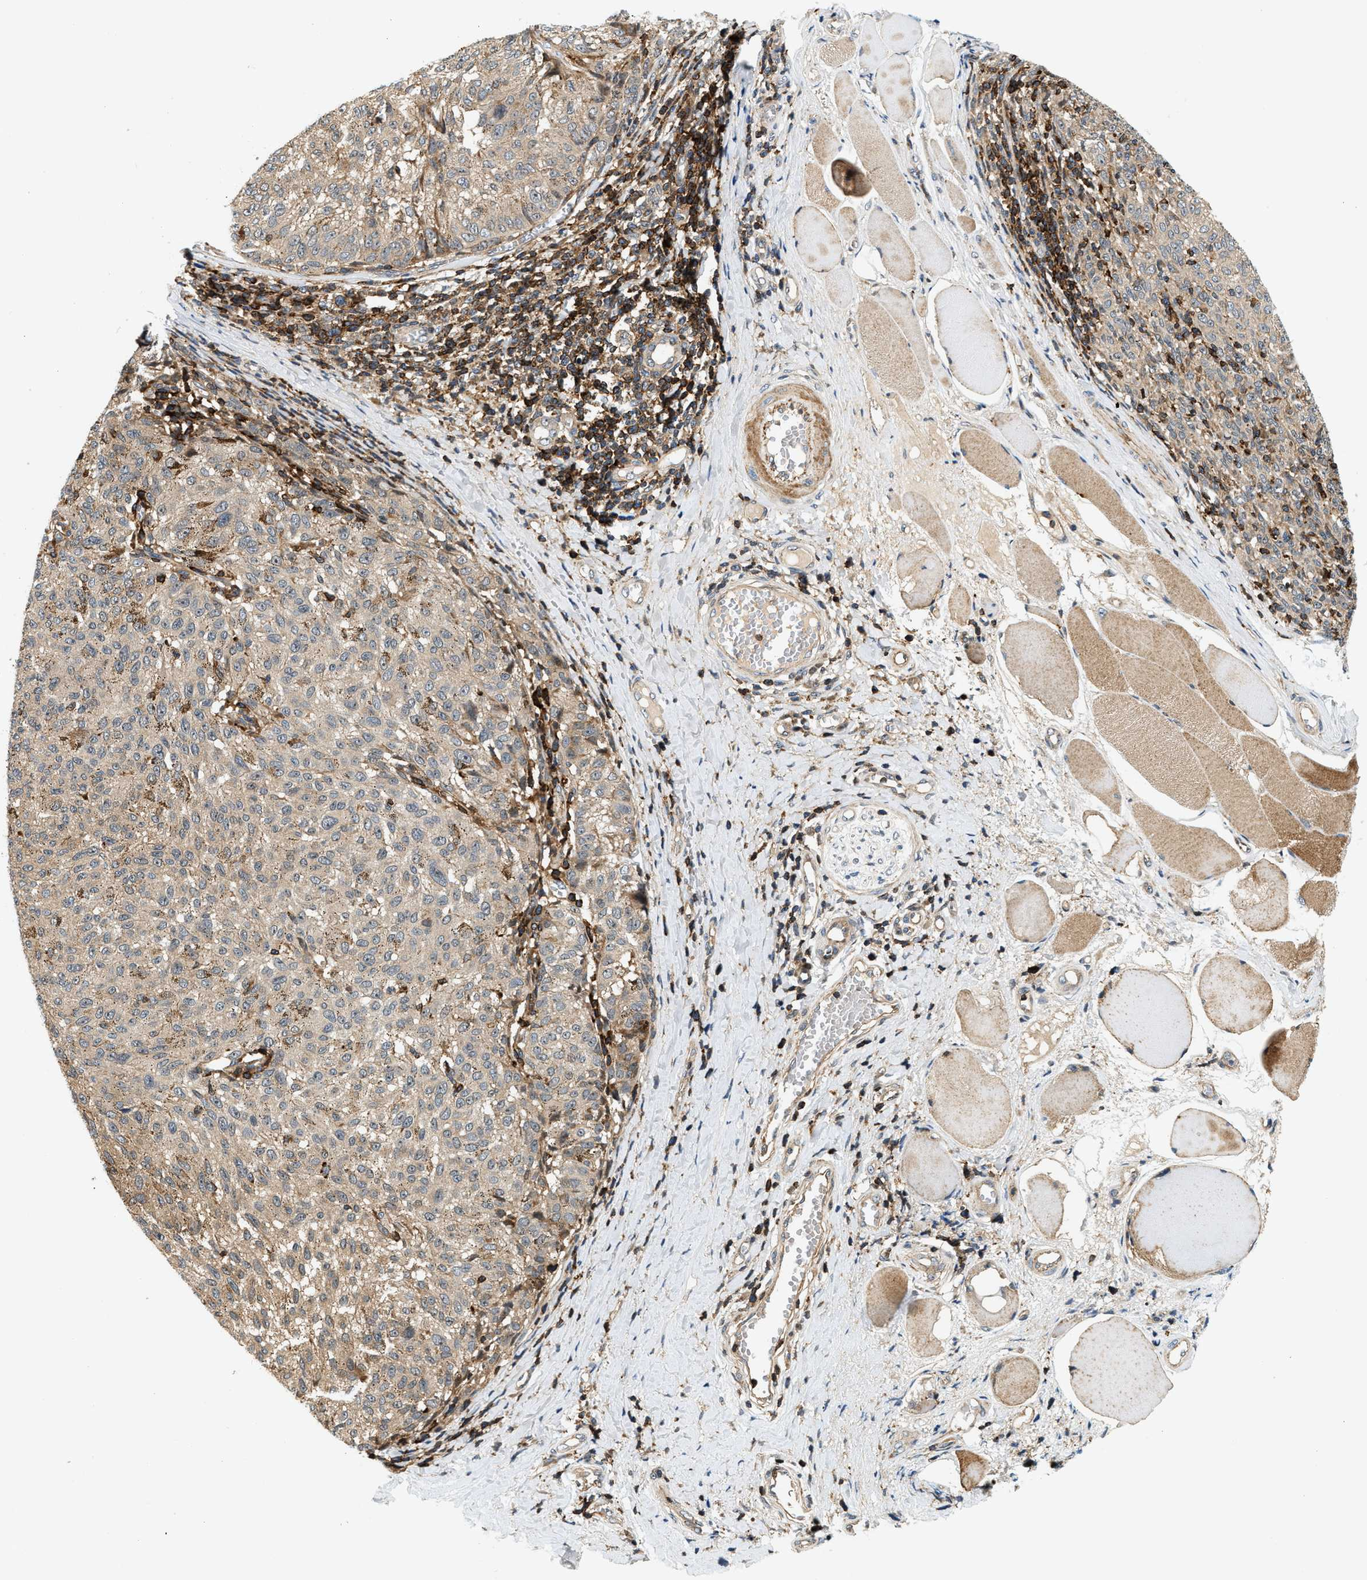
{"staining": {"intensity": "weak", "quantity": ">75%", "location": "cytoplasmic/membranous"}, "tissue": "melanoma", "cell_type": "Tumor cells", "image_type": "cancer", "snomed": [{"axis": "morphology", "description": "Malignant melanoma, NOS"}, {"axis": "topography", "description": "Skin"}], "caption": "Human melanoma stained for a protein (brown) shows weak cytoplasmic/membranous positive staining in approximately >75% of tumor cells.", "gene": "SAMD9", "patient": {"sex": "female", "age": 72}}